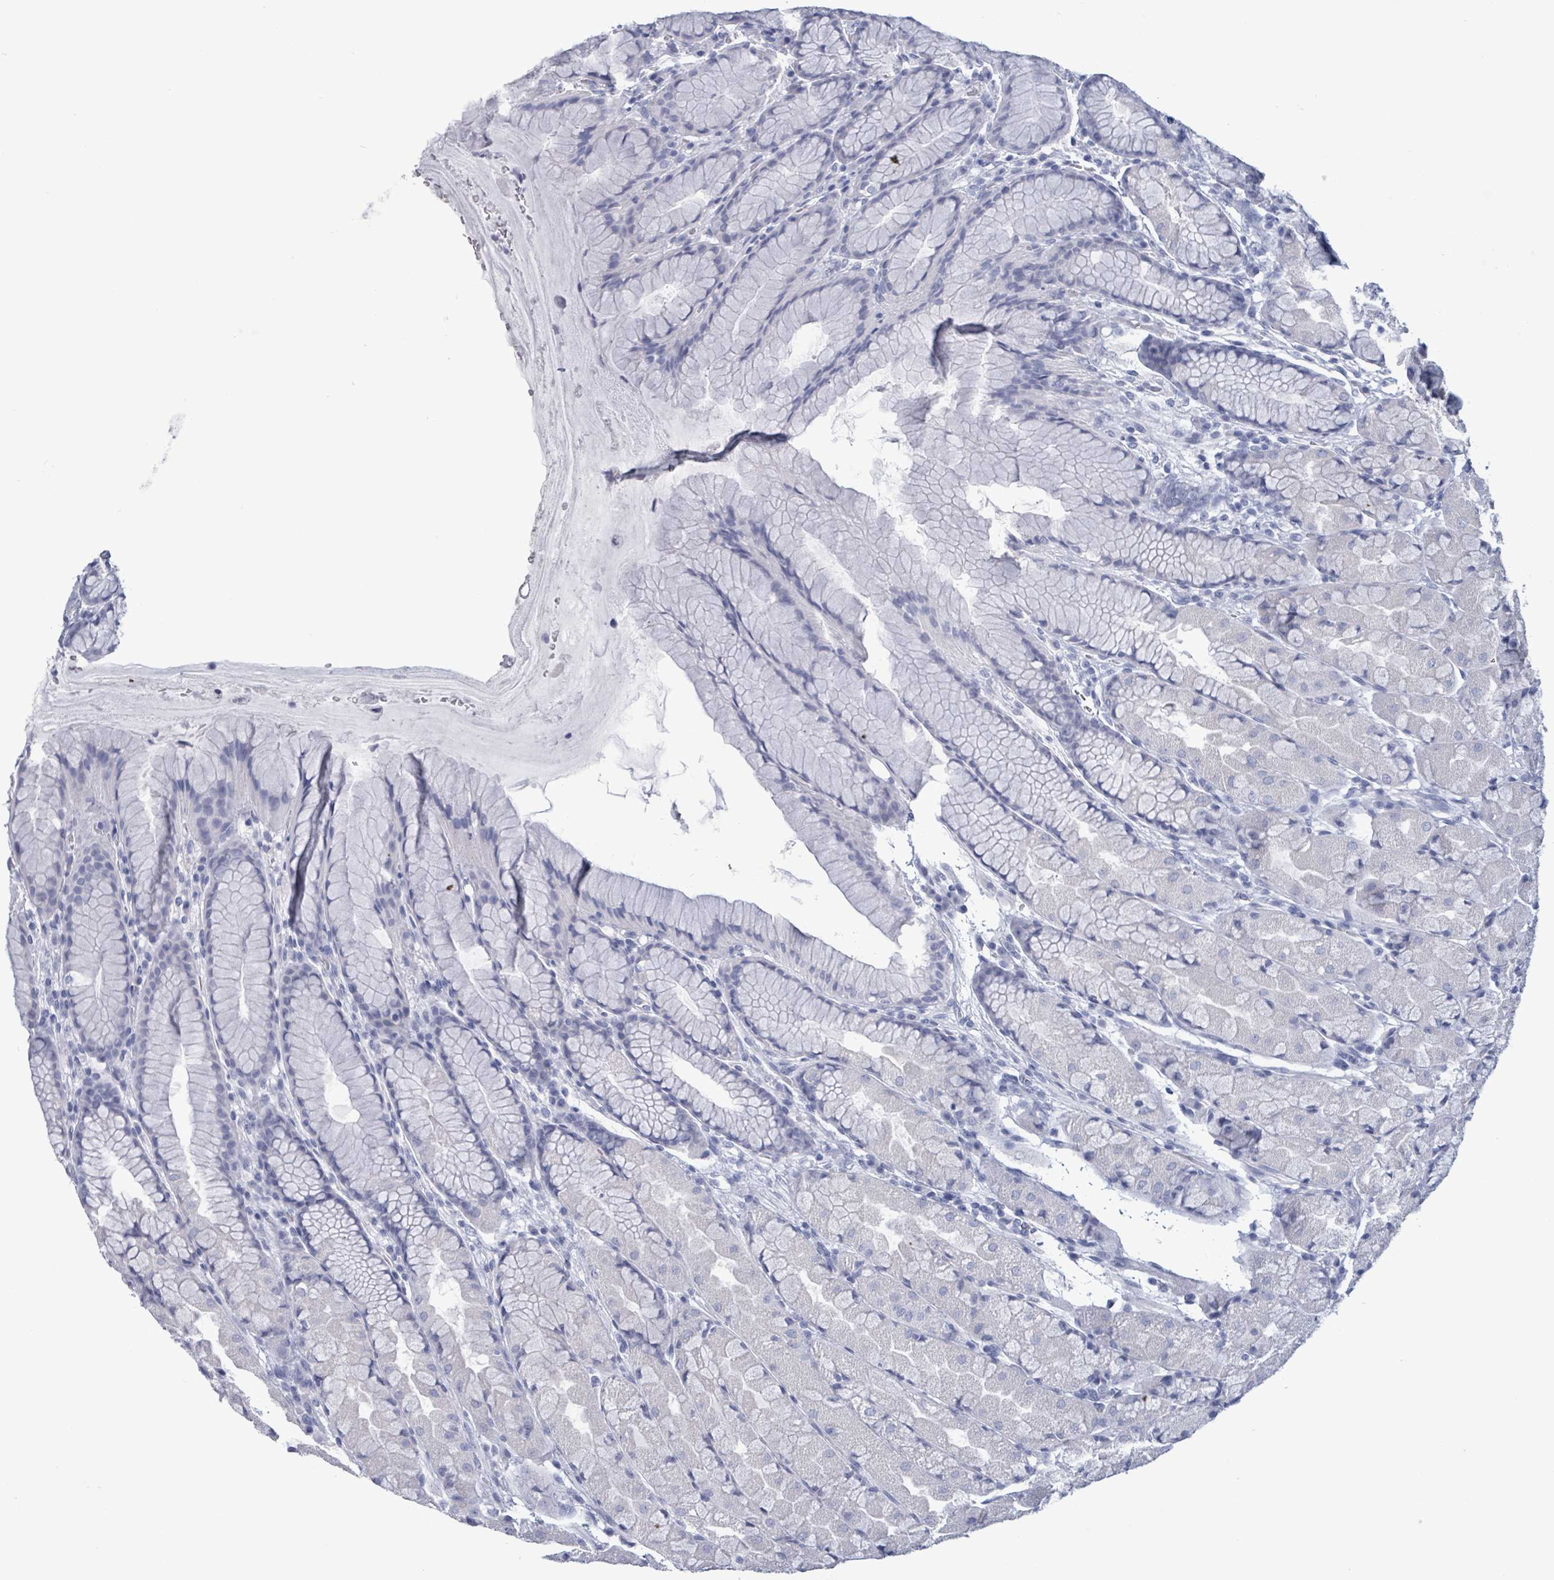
{"staining": {"intensity": "negative", "quantity": "none", "location": "none"}, "tissue": "stomach", "cell_type": "Glandular cells", "image_type": "normal", "snomed": [{"axis": "morphology", "description": "Normal tissue, NOS"}, {"axis": "topography", "description": "Stomach"}], "caption": "Immunohistochemistry (IHC) of benign stomach demonstrates no expression in glandular cells. (DAB IHC visualized using brightfield microscopy, high magnification).", "gene": "NKX2", "patient": {"sex": "male", "age": 57}}